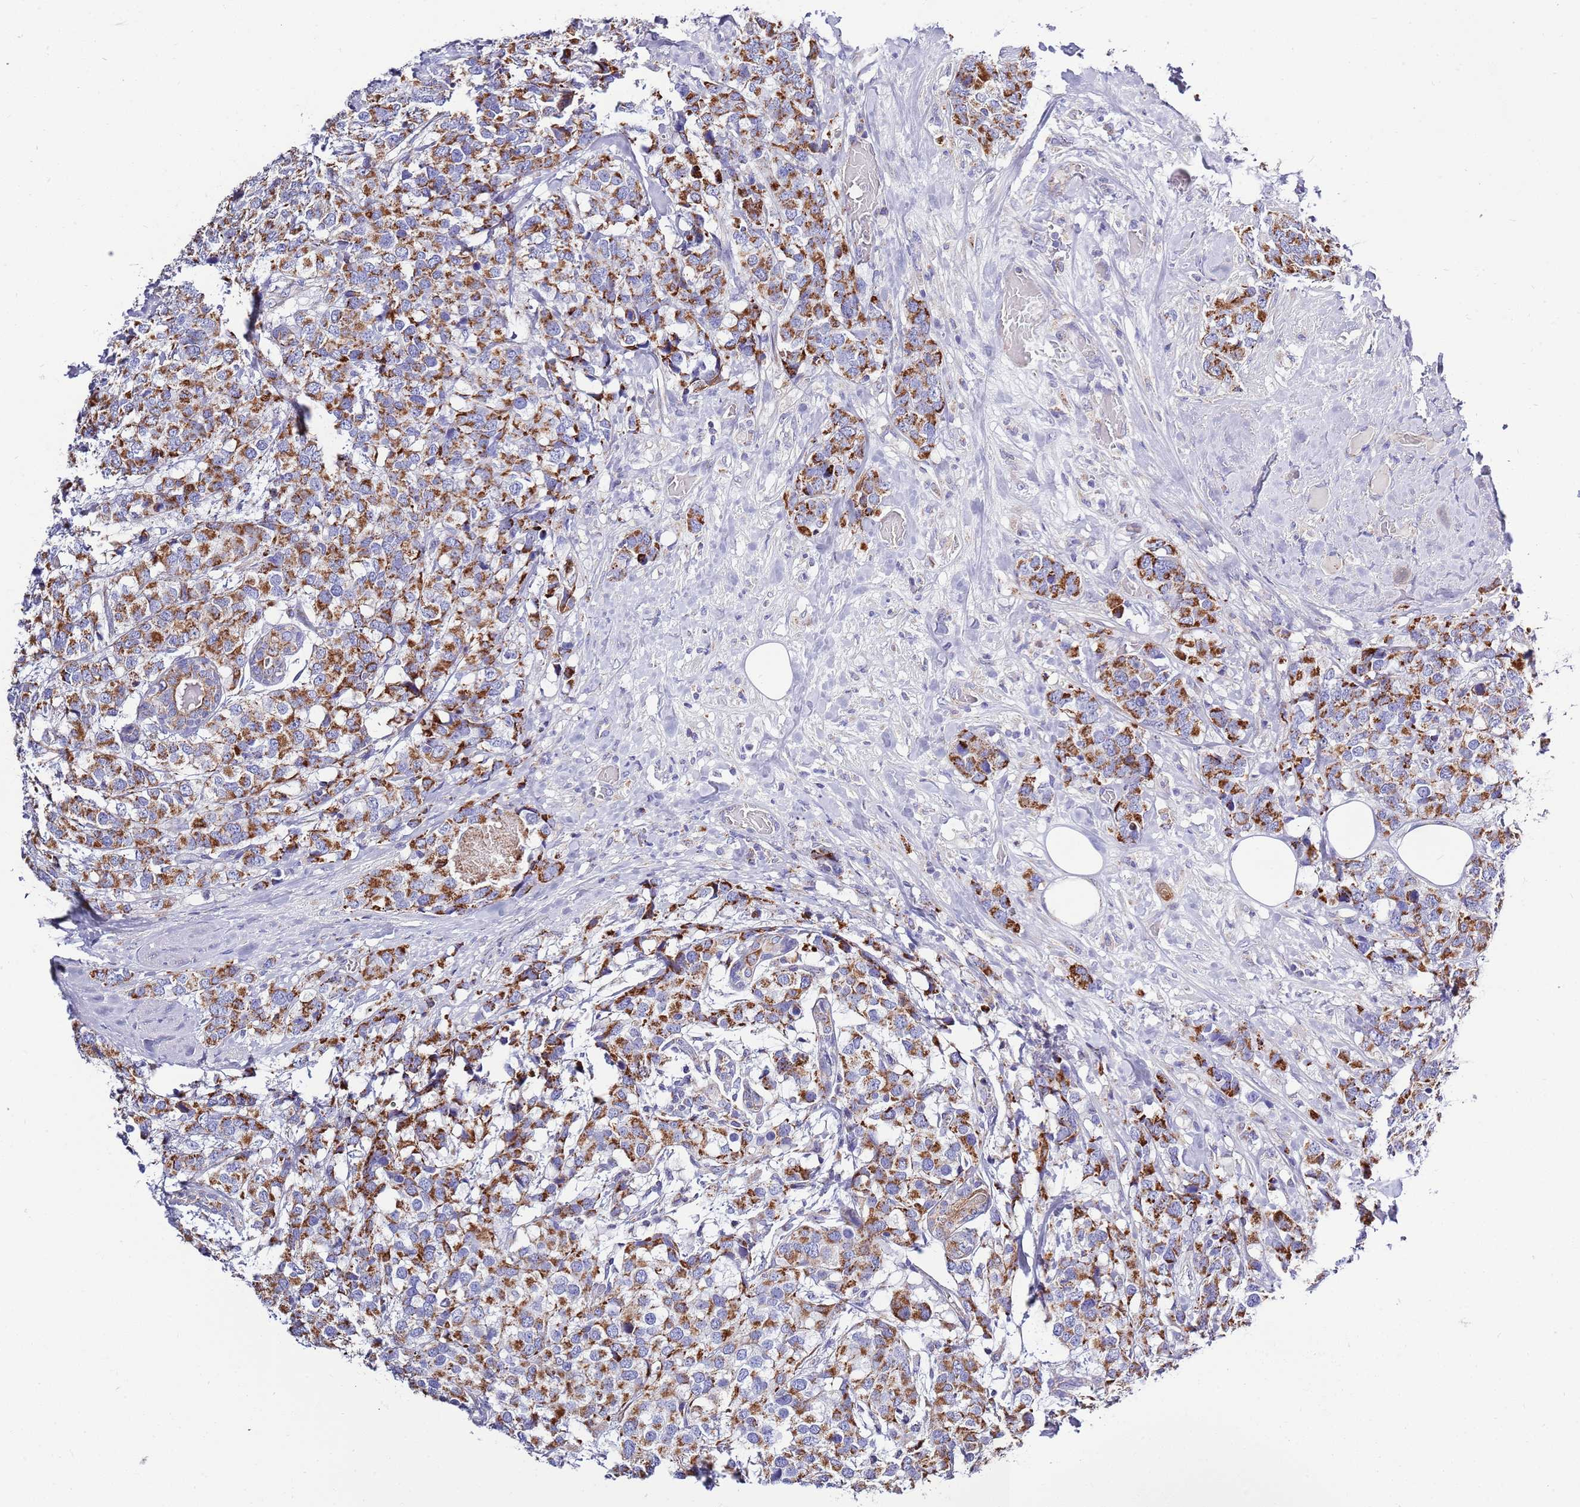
{"staining": {"intensity": "strong", "quantity": ">75%", "location": "cytoplasmic/membranous"}, "tissue": "breast cancer", "cell_type": "Tumor cells", "image_type": "cancer", "snomed": [{"axis": "morphology", "description": "Lobular carcinoma"}, {"axis": "topography", "description": "Breast"}], "caption": "Human breast lobular carcinoma stained with a protein marker displays strong staining in tumor cells.", "gene": "EMC8", "patient": {"sex": "female", "age": 59}}